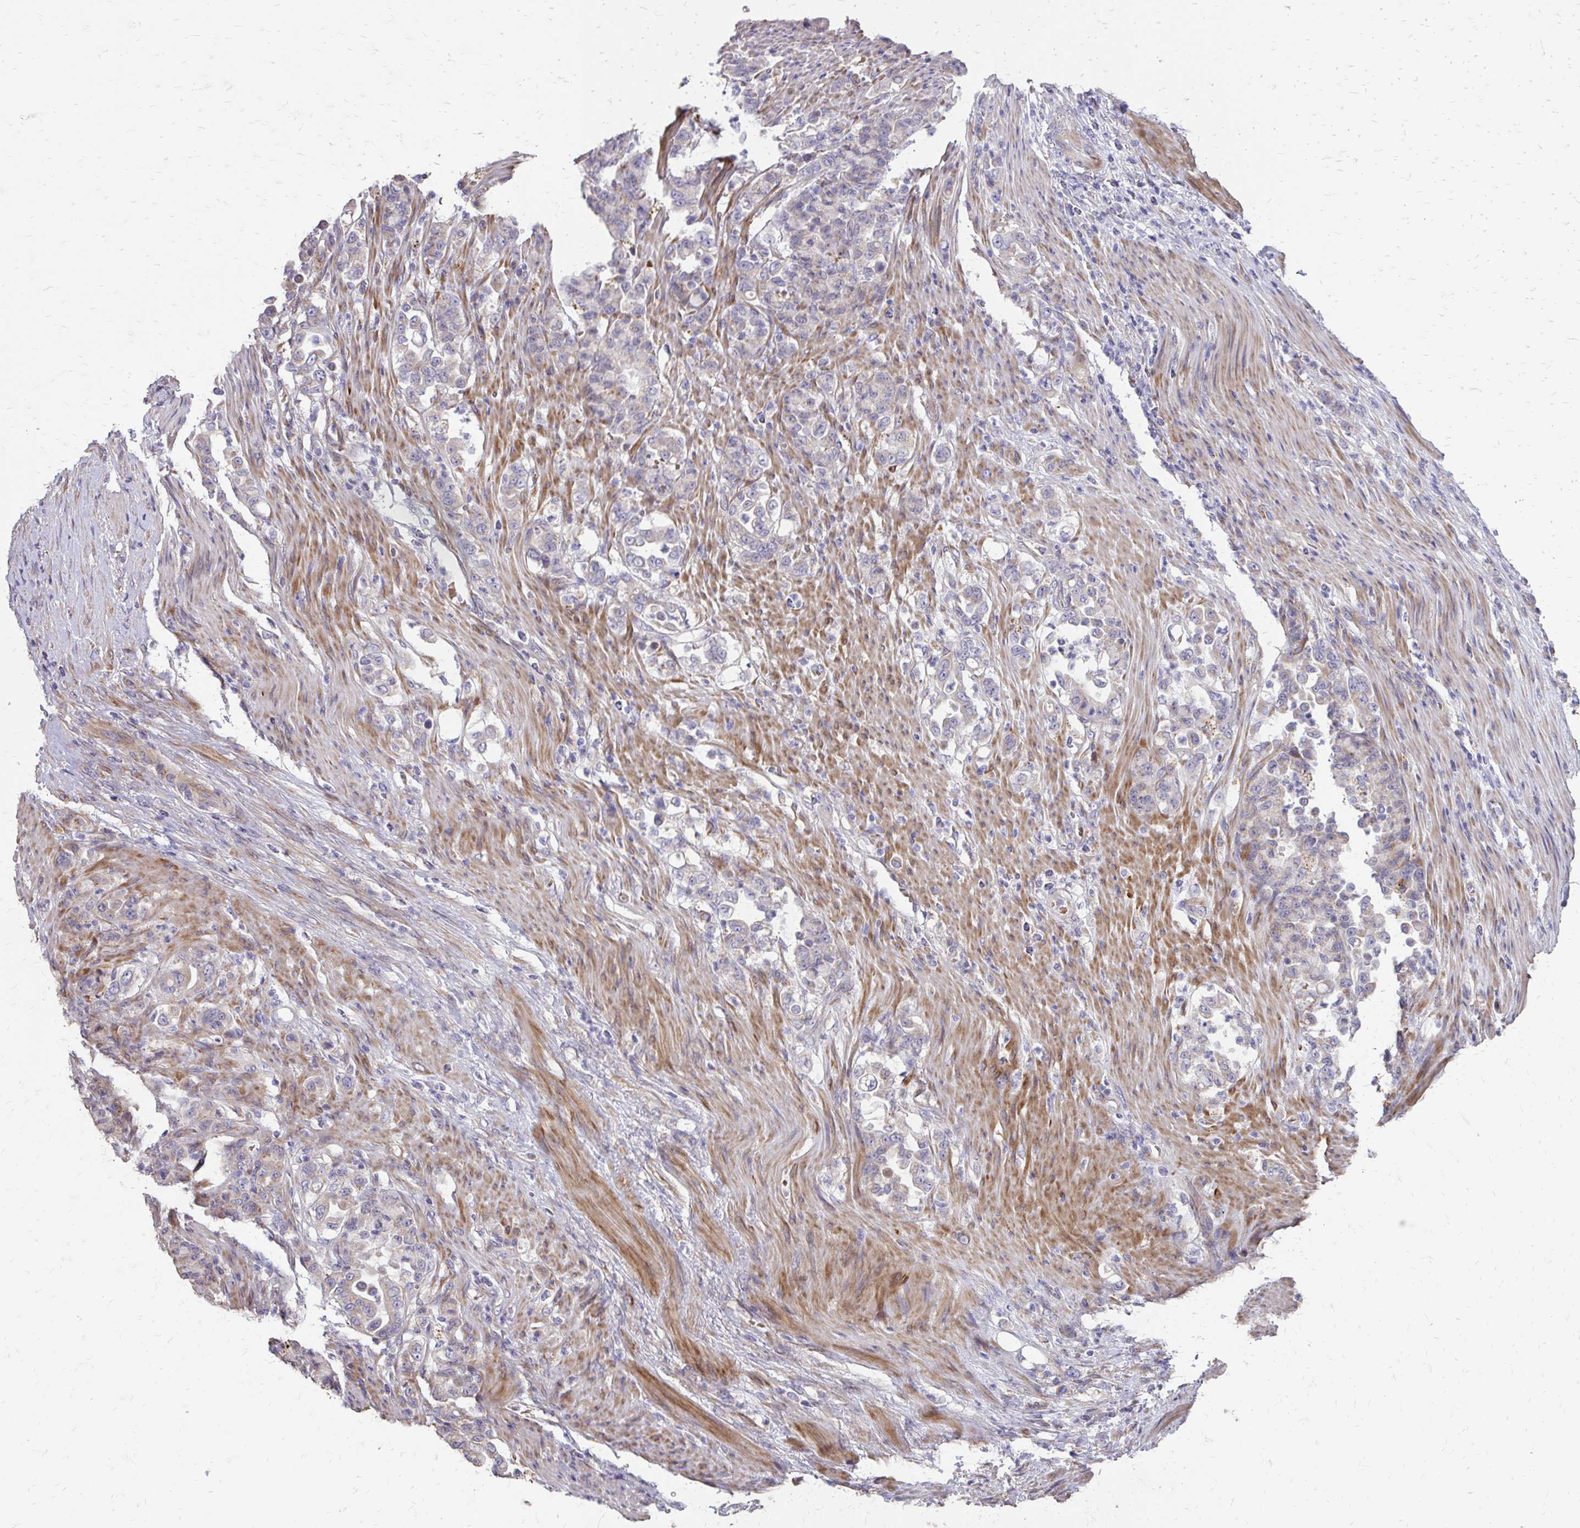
{"staining": {"intensity": "negative", "quantity": "none", "location": "none"}, "tissue": "stomach cancer", "cell_type": "Tumor cells", "image_type": "cancer", "snomed": [{"axis": "morphology", "description": "Normal tissue, NOS"}, {"axis": "morphology", "description": "Adenocarcinoma, NOS"}, {"axis": "topography", "description": "Stomach"}], "caption": "Tumor cells show no significant protein staining in adenocarcinoma (stomach).", "gene": "MYORG", "patient": {"sex": "female", "age": 79}}